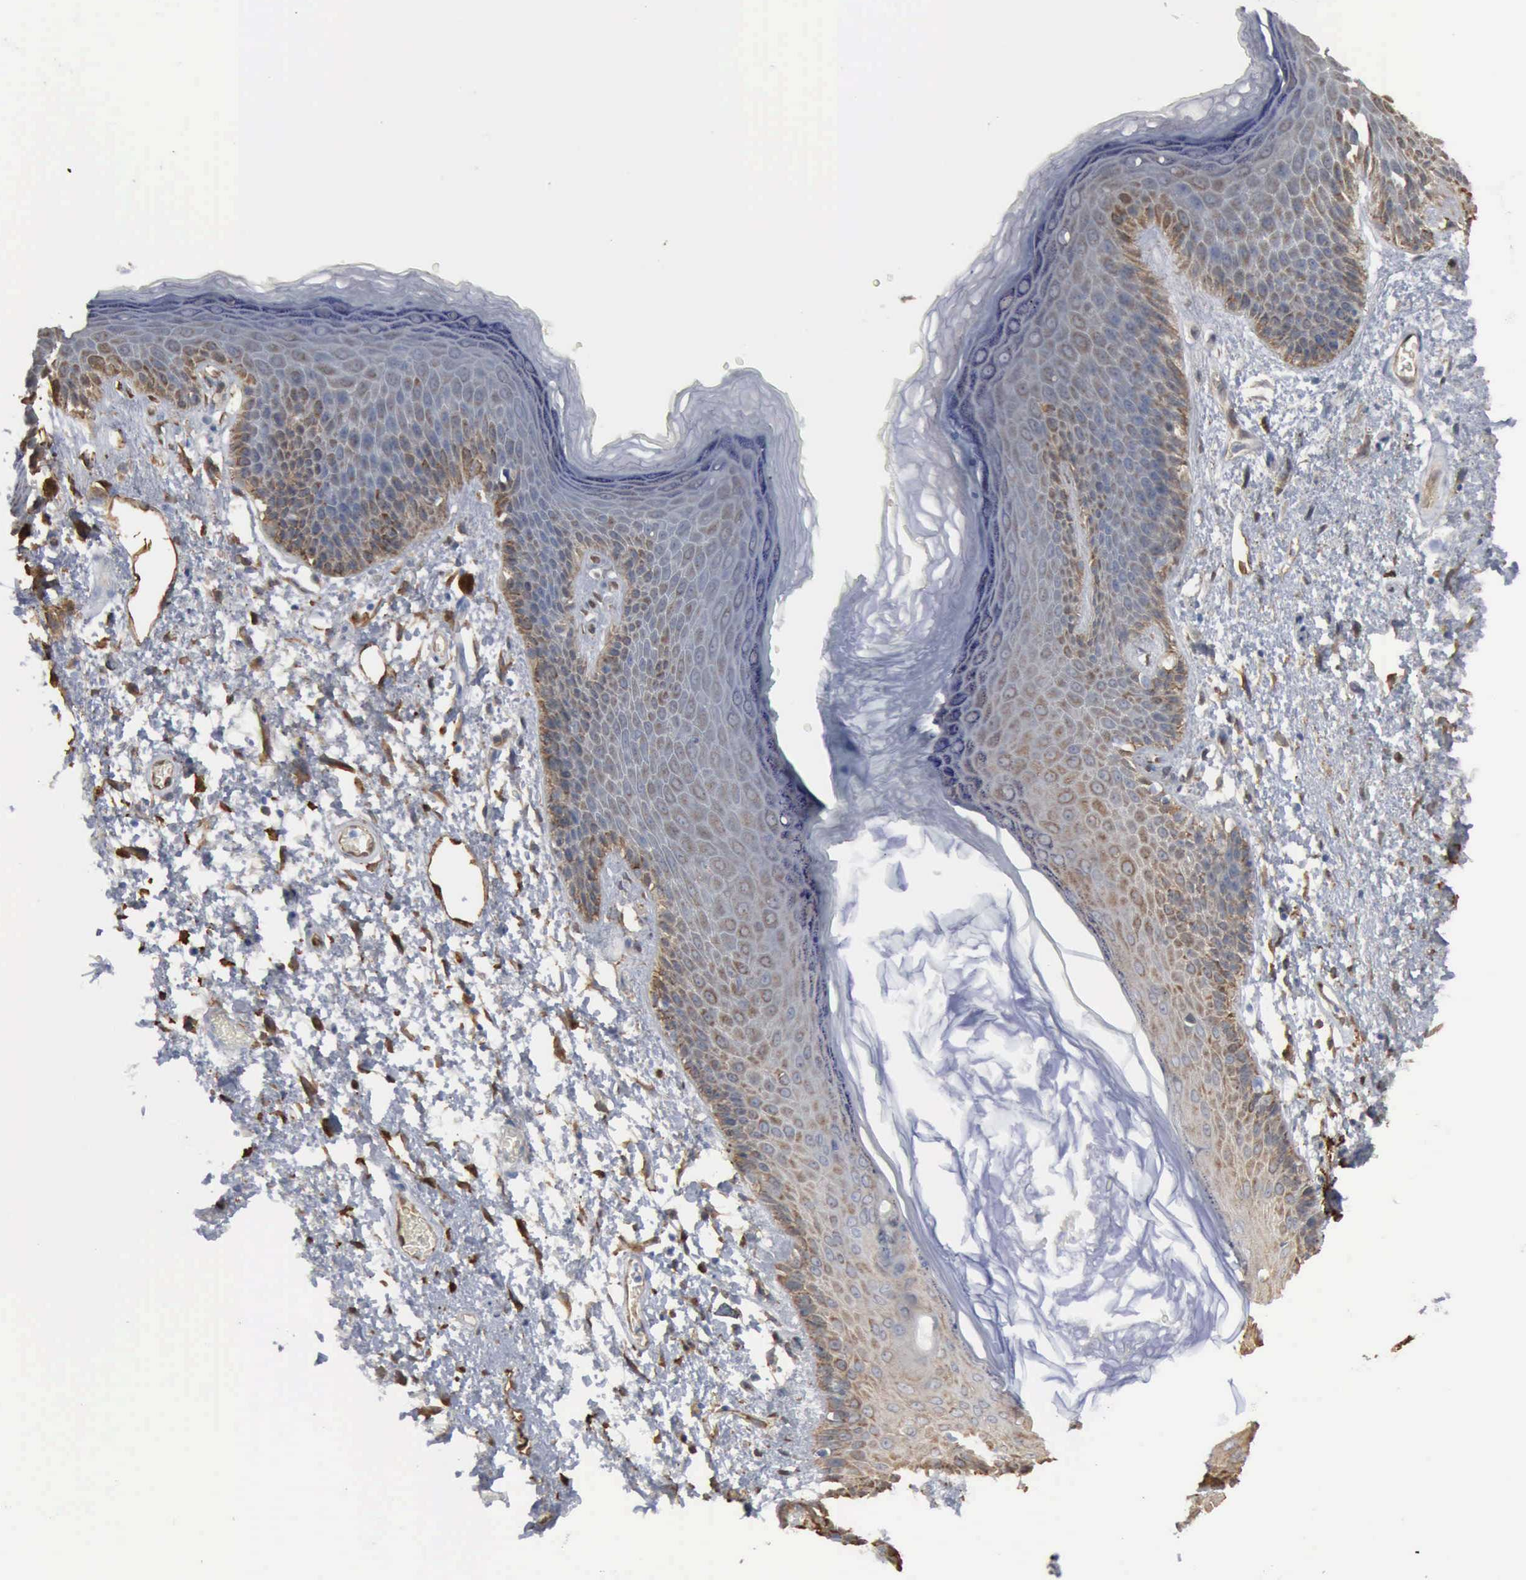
{"staining": {"intensity": "weak", "quantity": "25%-75%", "location": "cytoplasmic/membranous"}, "tissue": "skin", "cell_type": "Epidermal cells", "image_type": "normal", "snomed": [{"axis": "morphology", "description": "Normal tissue, NOS"}, {"axis": "topography", "description": "Anal"}, {"axis": "topography", "description": "Peripheral nerve tissue"}], "caption": "This is a photomicrograph of IHC staining of normal skin, which shows weak expression in the cytoplasmic/membranous of epidermal cells.", "gene": "FSCN1", "patient": {"sex": "female", "age": 46}}